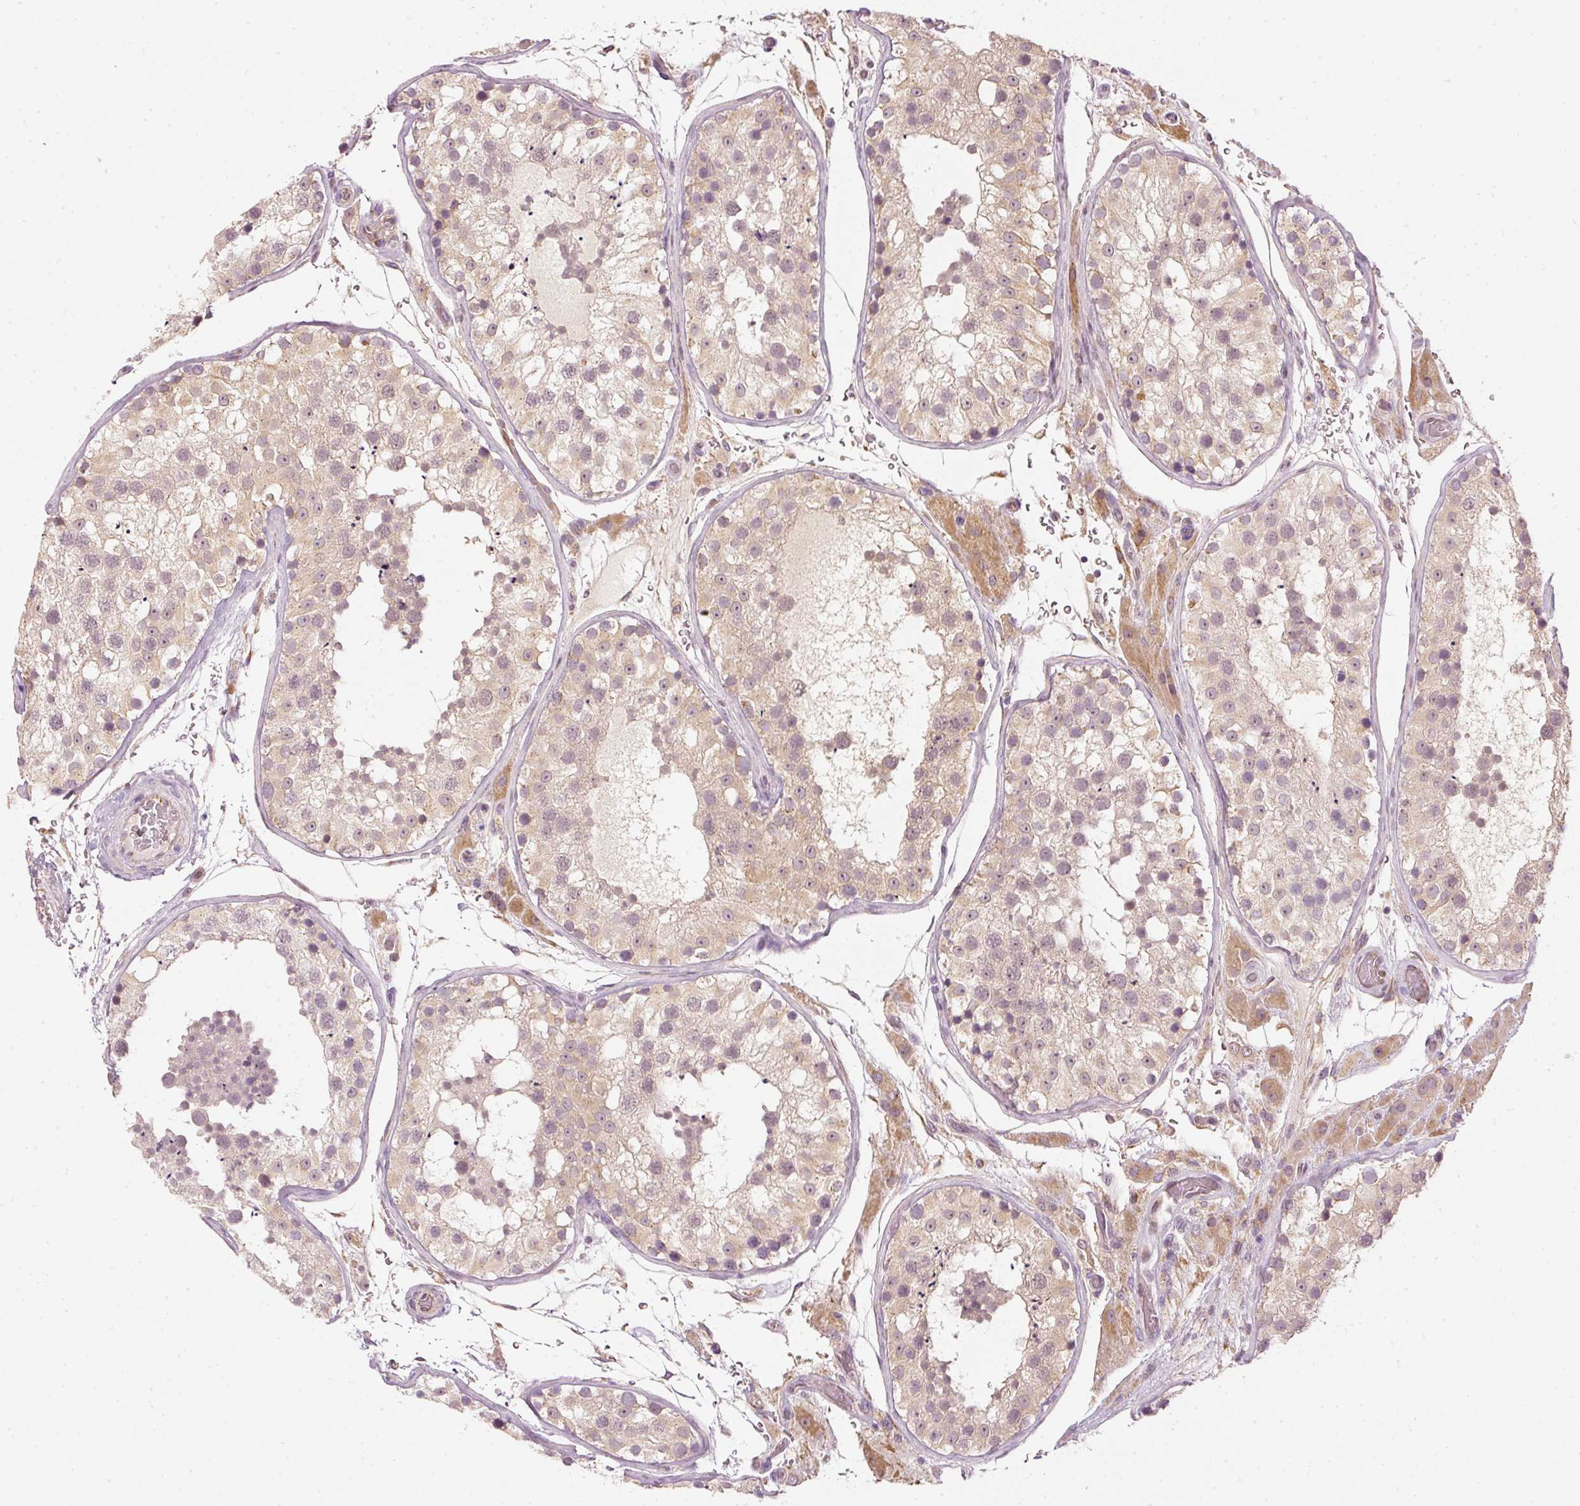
{"staining": {"intensity": "weak", "quantity": "25%-75%", "location": "cytoplasmic/membranous"}, "tissue": "testis", "cell_type": "Cells in seminiferous ducts", "image_type": "normal", "snomed": [{"axis": "morphology", "description": "Normal tissue, NOS"}, {"axis": "topography", "description": "Testis"}], "caption": "A histopathology image of testis stained for a protein exhibits weak cytoplasmic/membranous brown staining in cells in seminiferous ducts. The staining was performed using DAB to visualize the protein expression in brown, while the nuclei were stained in blue with hematoxylin (Magnification: 20x).", "gene": "CDC20B", "patient": {"sex": "male", "age": 26}}